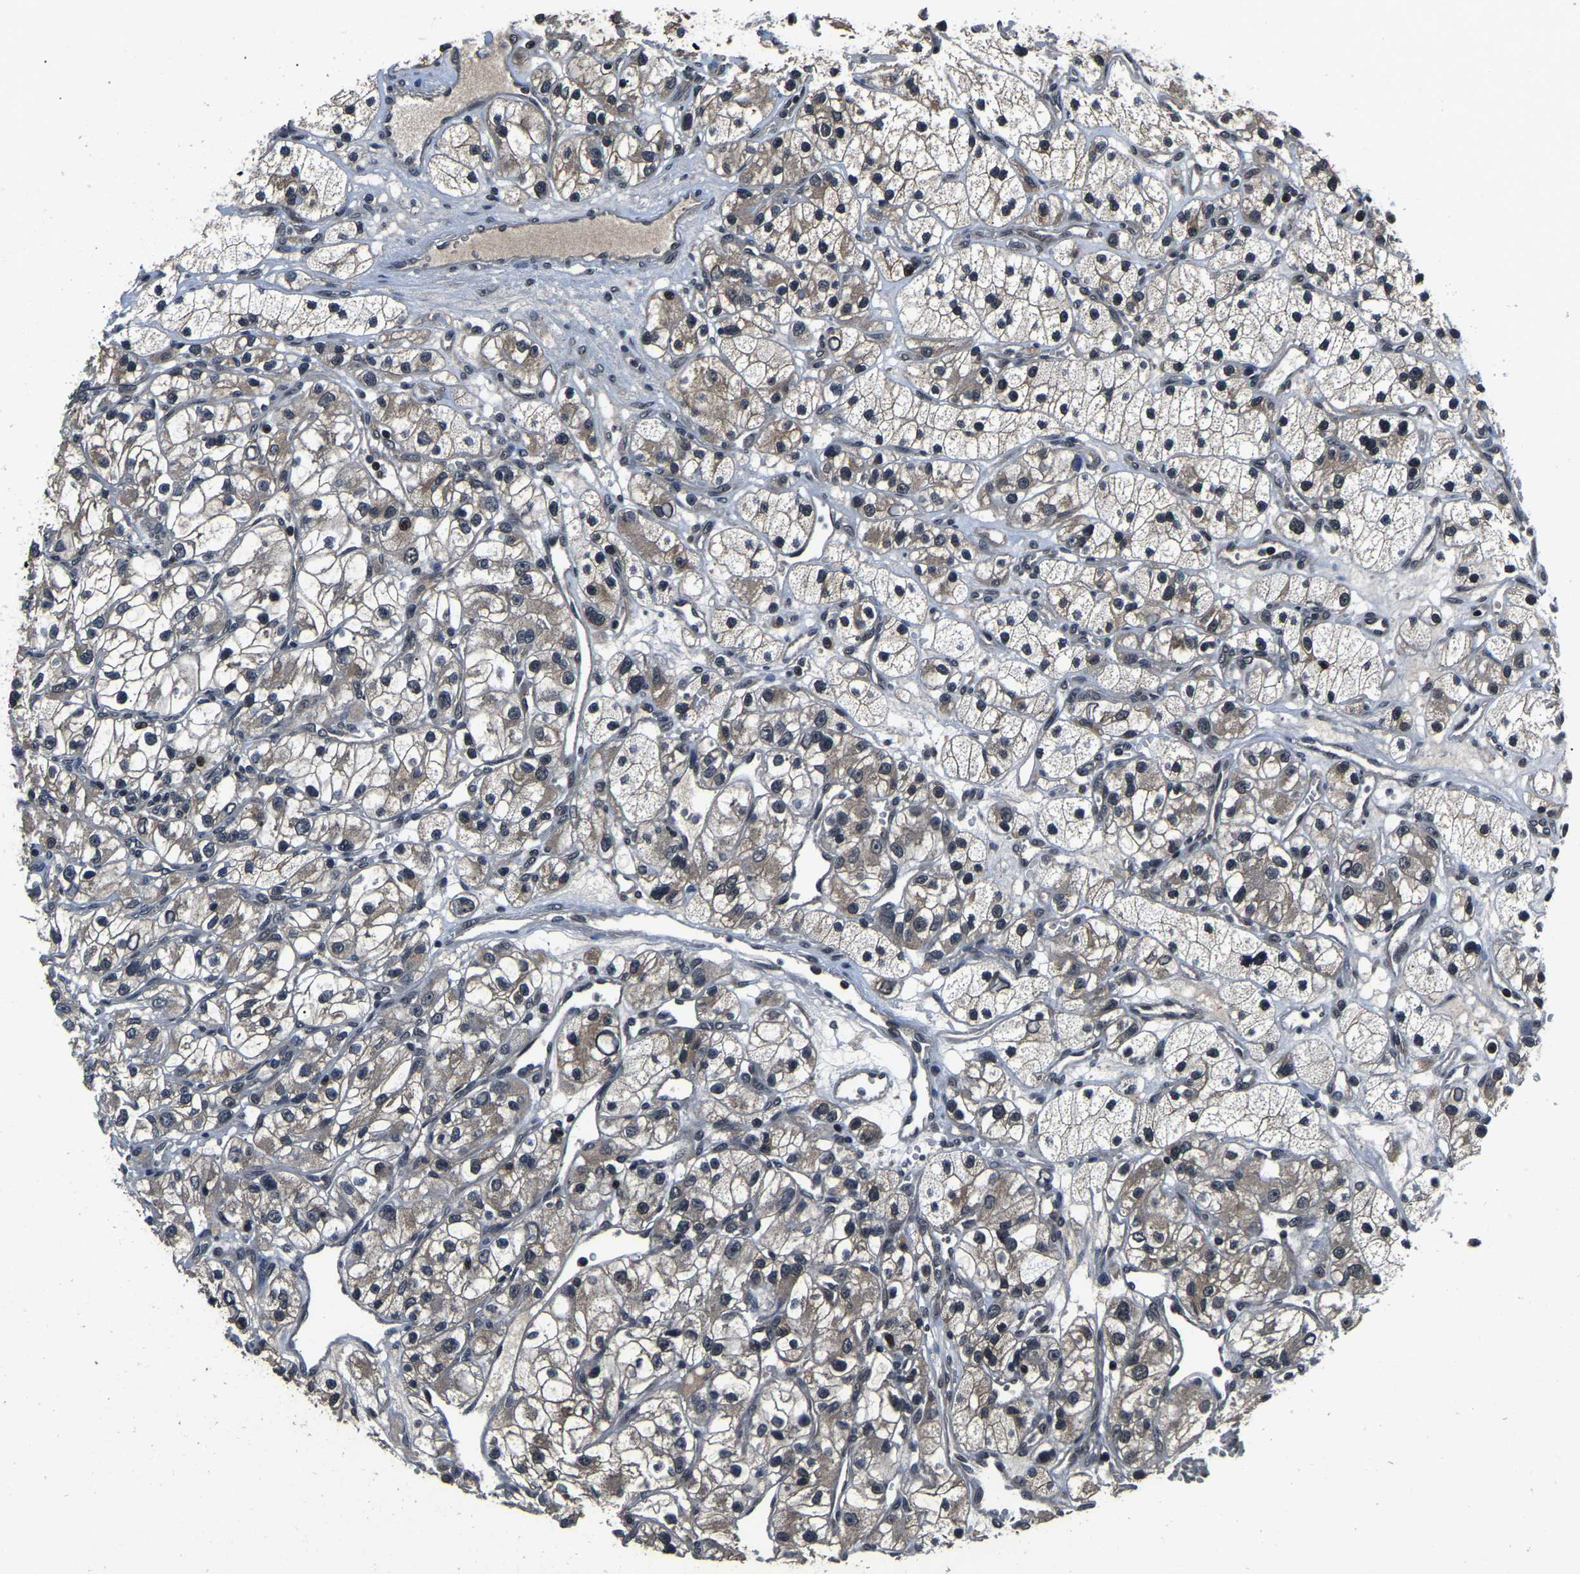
{"staining": {"intensity": "weak", "quantity": ">75%", "location": "cytoplasmic/membranous"}, "tissue": "renal cancer", "cell_type": "Tumor cells", "image_type": "cancer", "snomed": [{"axis": "morphology", "description": "Adenocarcinoma, NOS"}, {"axis": "topography", "description": "Kidney"}], "caption": "Protein expression analysis of renal cancer displays weak cytoplasmic/membranous expression in about >75% of tumor cells. The staining was performed using DAB, with brown indicating positive protein expression. Nuclei are stained blue with hematoxylin.", "gene": "ANKIB1", "patient": {"sex": "female", "age": 57}}